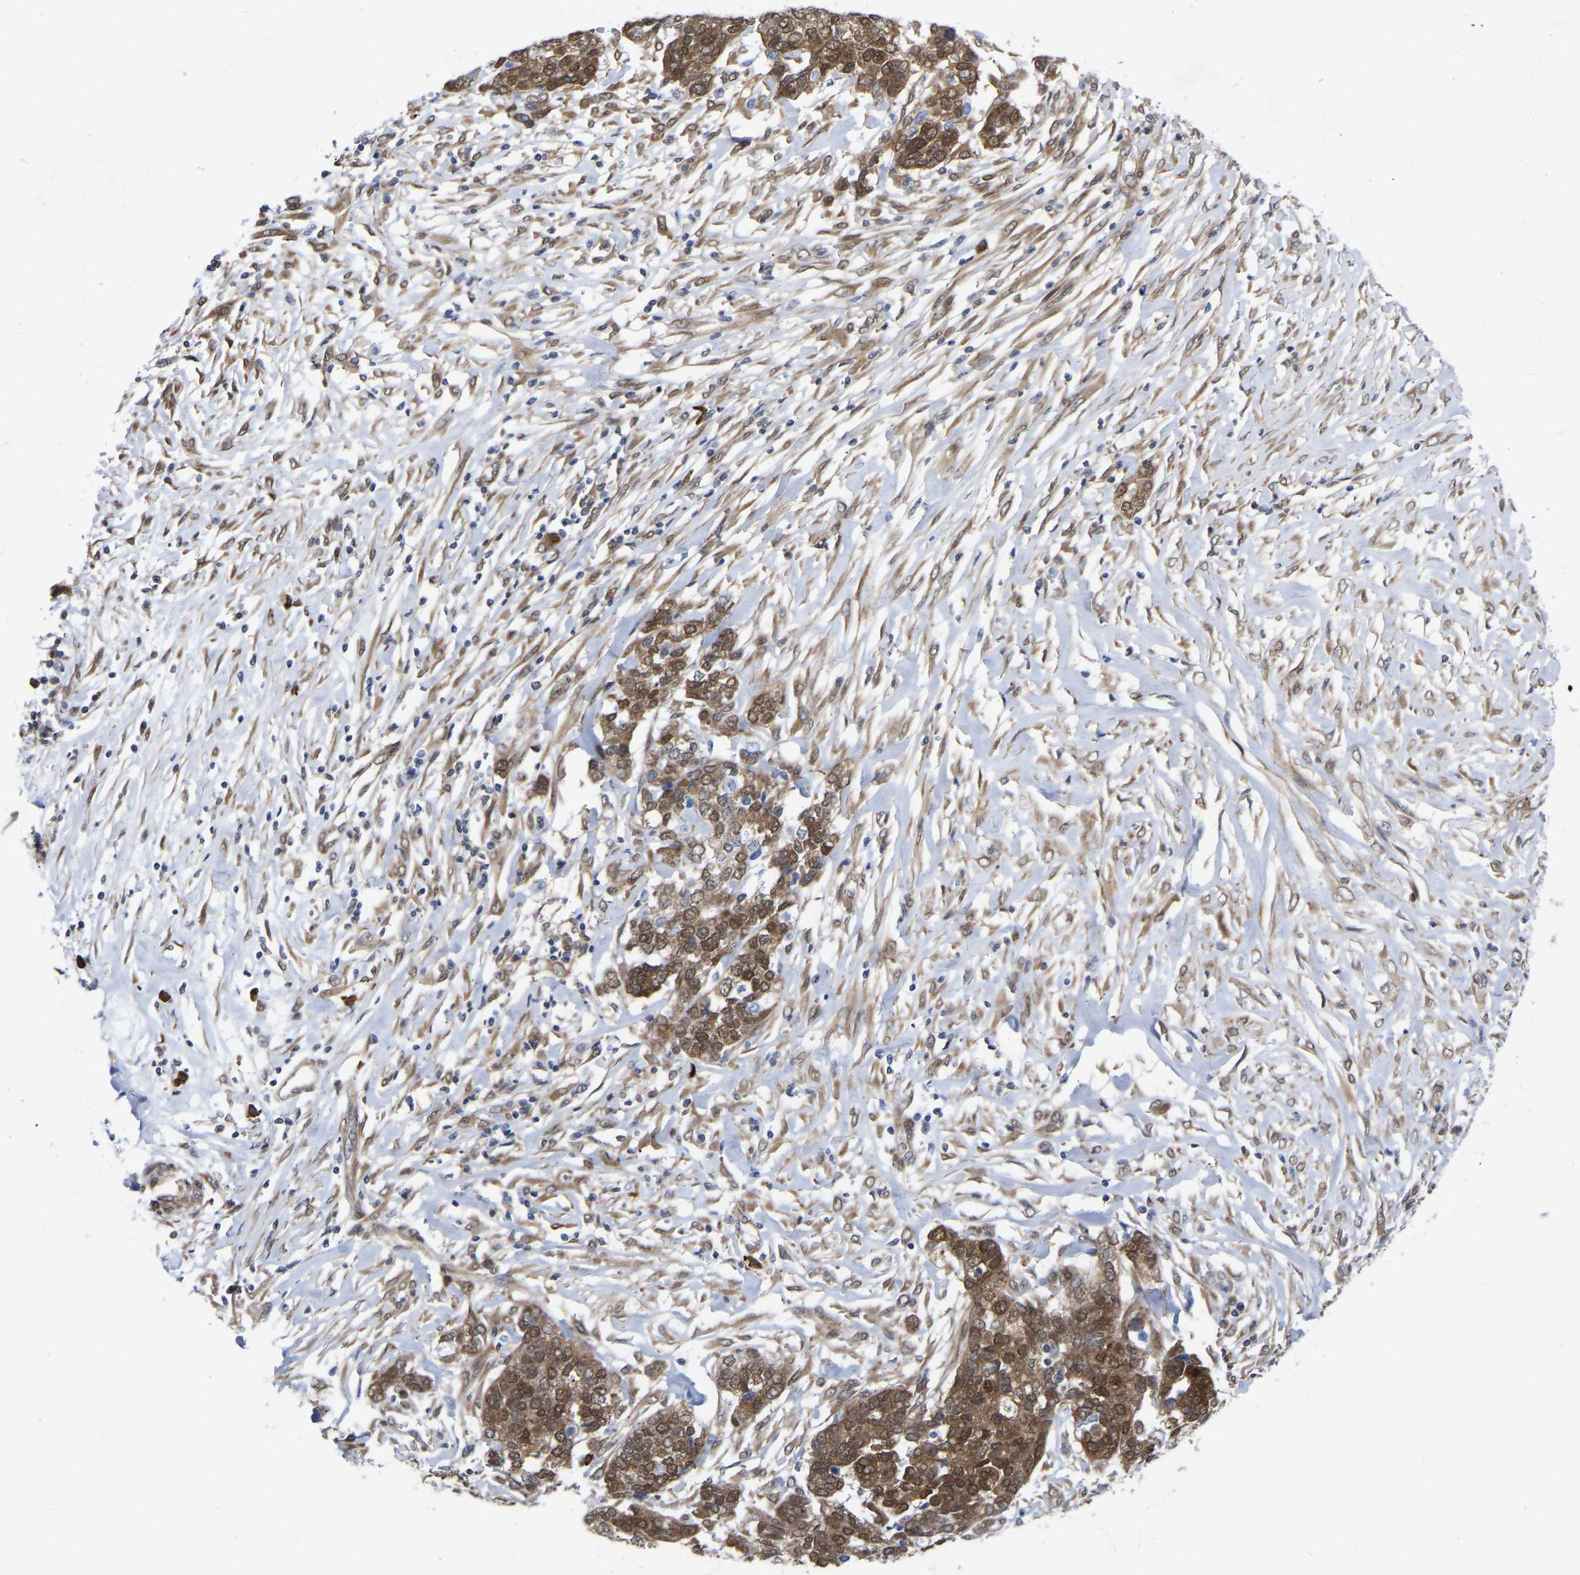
{"staining": {"intensity": "strong", "quantity": ">75%", "location": "cytoplasmic/membranous,nuclear"}, "tissue": "ovarian cancer", "cell_type": "Tumor cells", "image_type": "cancer", "snomed": [{"axis": "morphology", "description": "Cystadenocarcinoma, serous, NOS"}, {"axis": "topography", "description": "Ovary"}], "caption": "A photomicrograph showing strong cytoplasmic/membranous and nuclear expression in approximately >75% of tumor cells in ovarian cancer (serous cystadenocarcinoma), as visualized by brown immunohistochemical staining.", "gene": "UBE4B", "patient": {"sex": "female", "age": 44}}